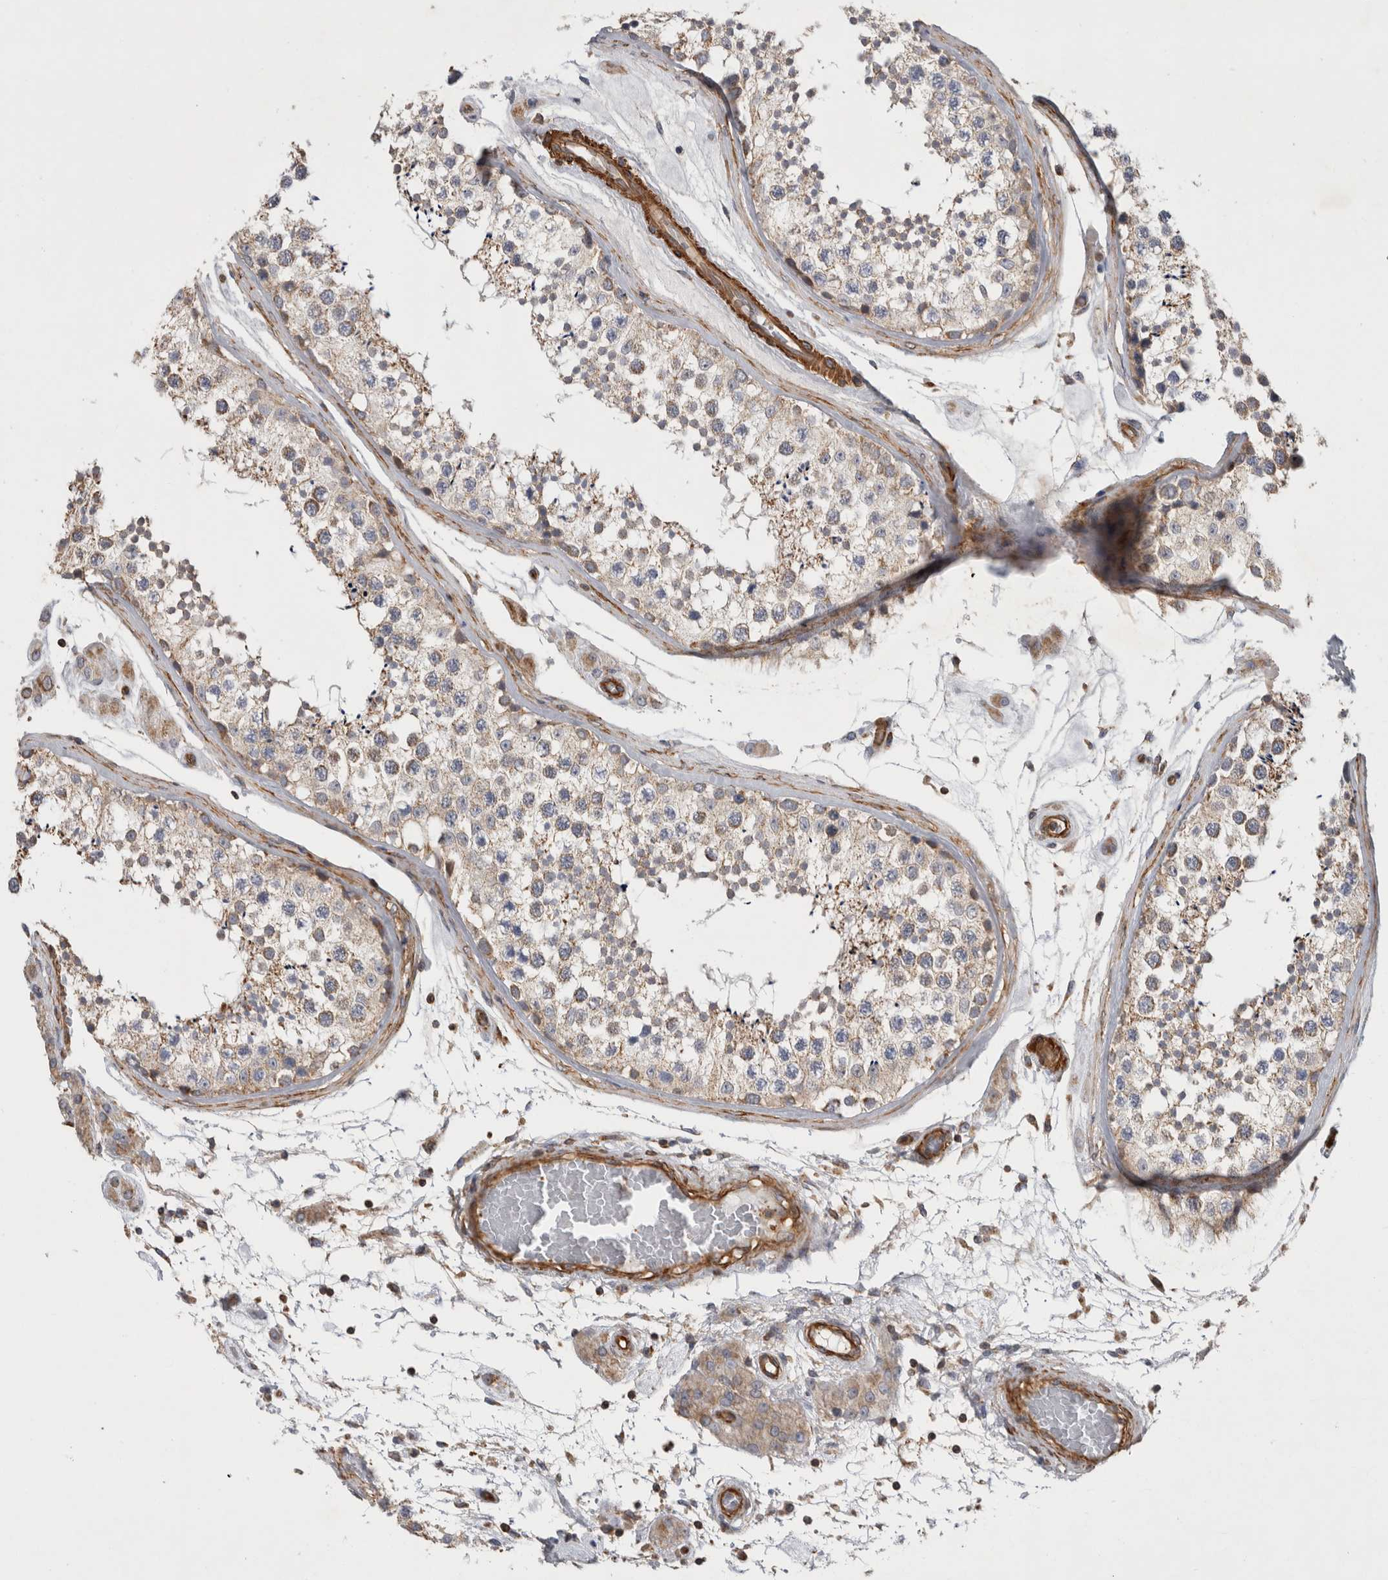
{"staining": {"intensity": "weak", "quantity": ">75%", "location": "cytoplasmic/membranous"}, "tissue": "testis", "cell_type": "Cells in seminiferous ducts", "image_type": "normal", "snomed": [{"axis": "morphology", "description": "Normal tissue, NOS"}, {"axis": "topography", "description": "Testis"}], "caption": "DAB immunohistochemical staining of normal testis demonstrates weak cytoplasmic/membranous protein expression in approximately >75% of cells in seminiferous ducts.", "gene": "SFXN2", "patient": {"sex": "male", "age": 46}}